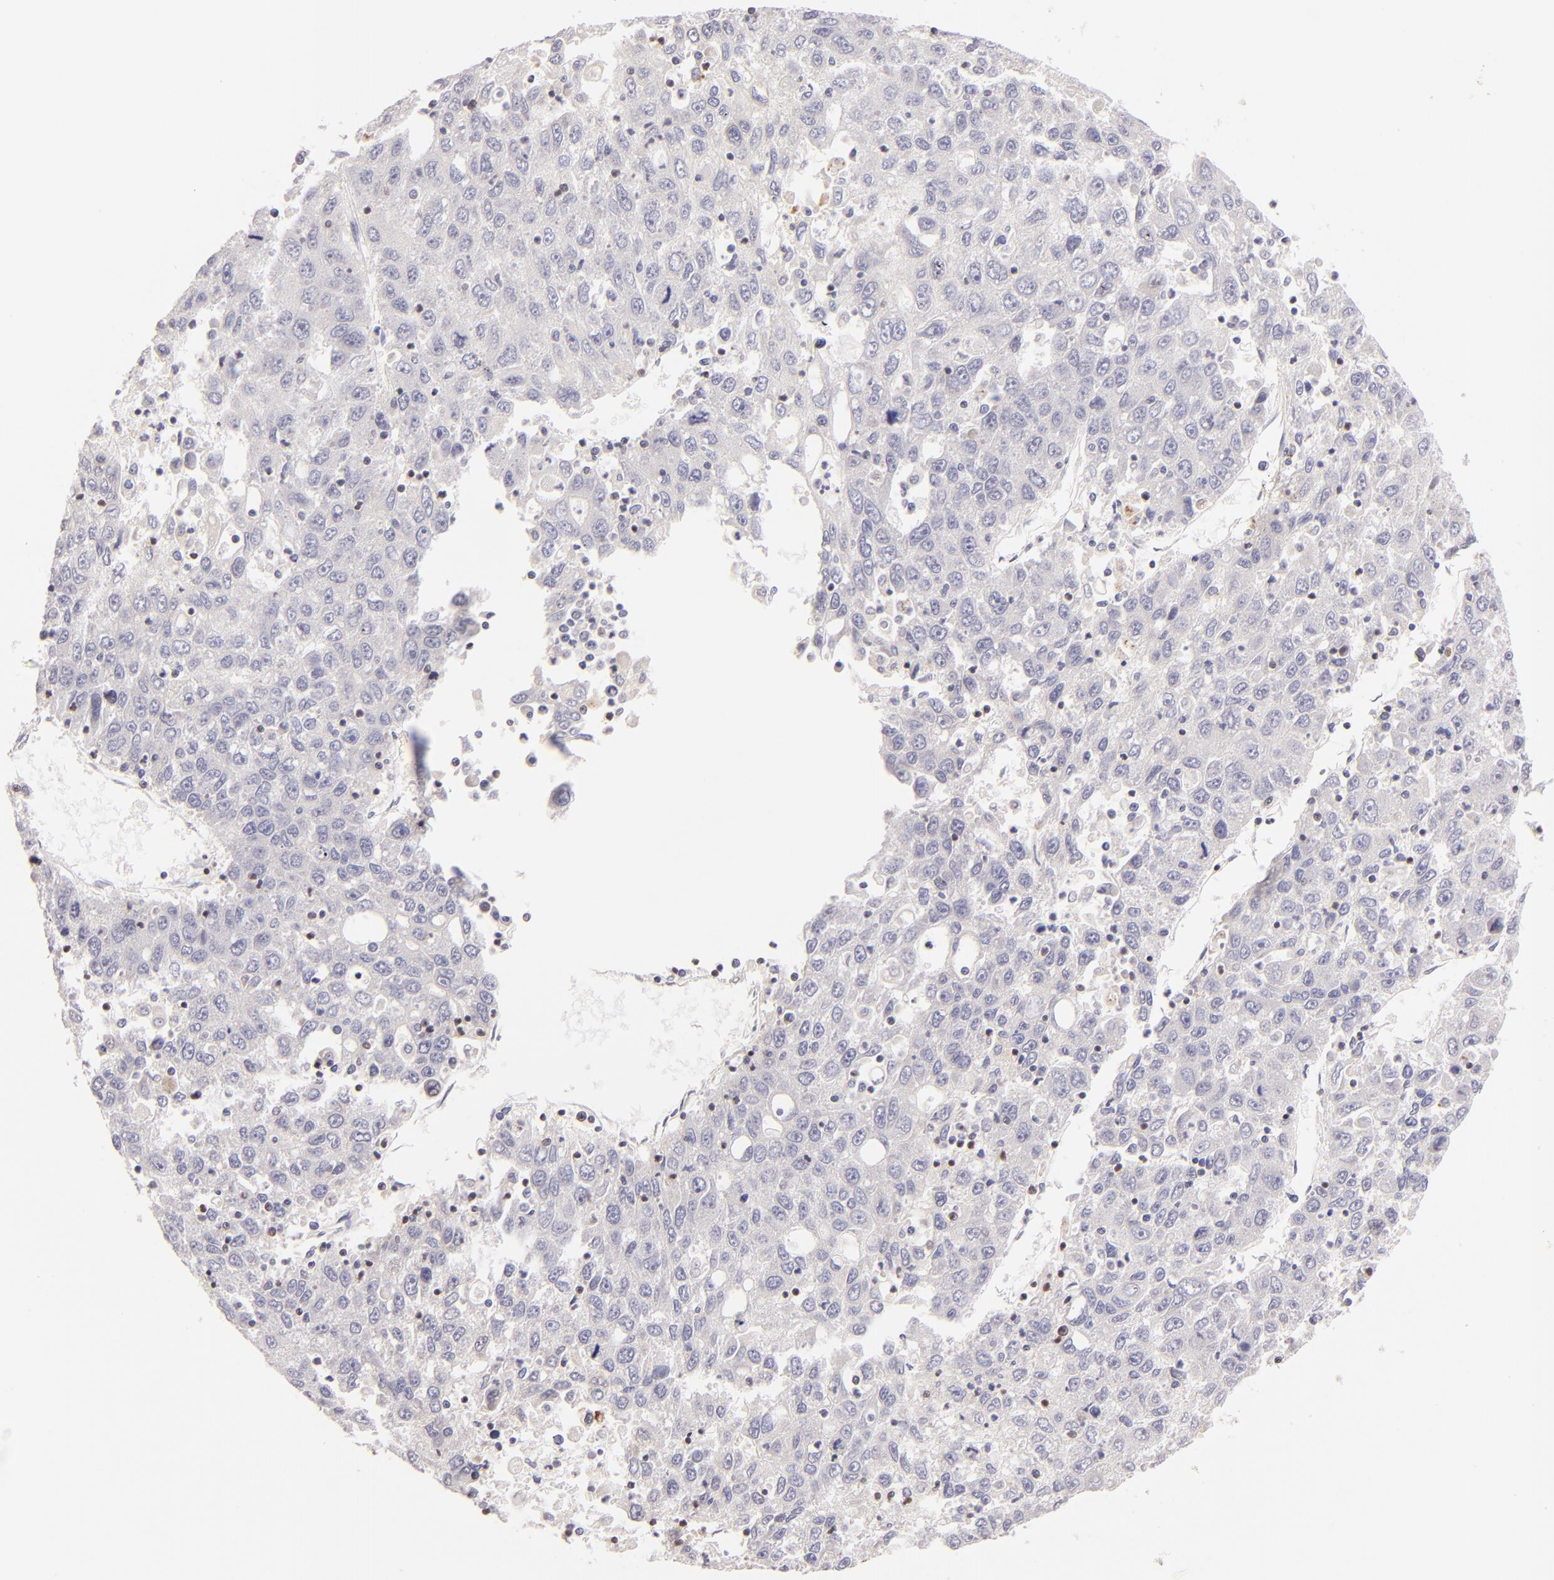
{"staining": {"intensity": "negative", "quantity": "none", "location": "none"}, "tissue": "liver cancer", "cell_type": "Tumor cells", "image_type": "cancer", "snomed": [{"axis": "morphology", "description": "Carcinoma, Hepatocellular, NOS"}, {"axis": "topography", "description": "Liver"}], "caption": "Protein analysis of liver cancer displays no significant expression in tumor cells.", "gene": "ZAP70", "patient": {"sex": "male", "age": 49}}